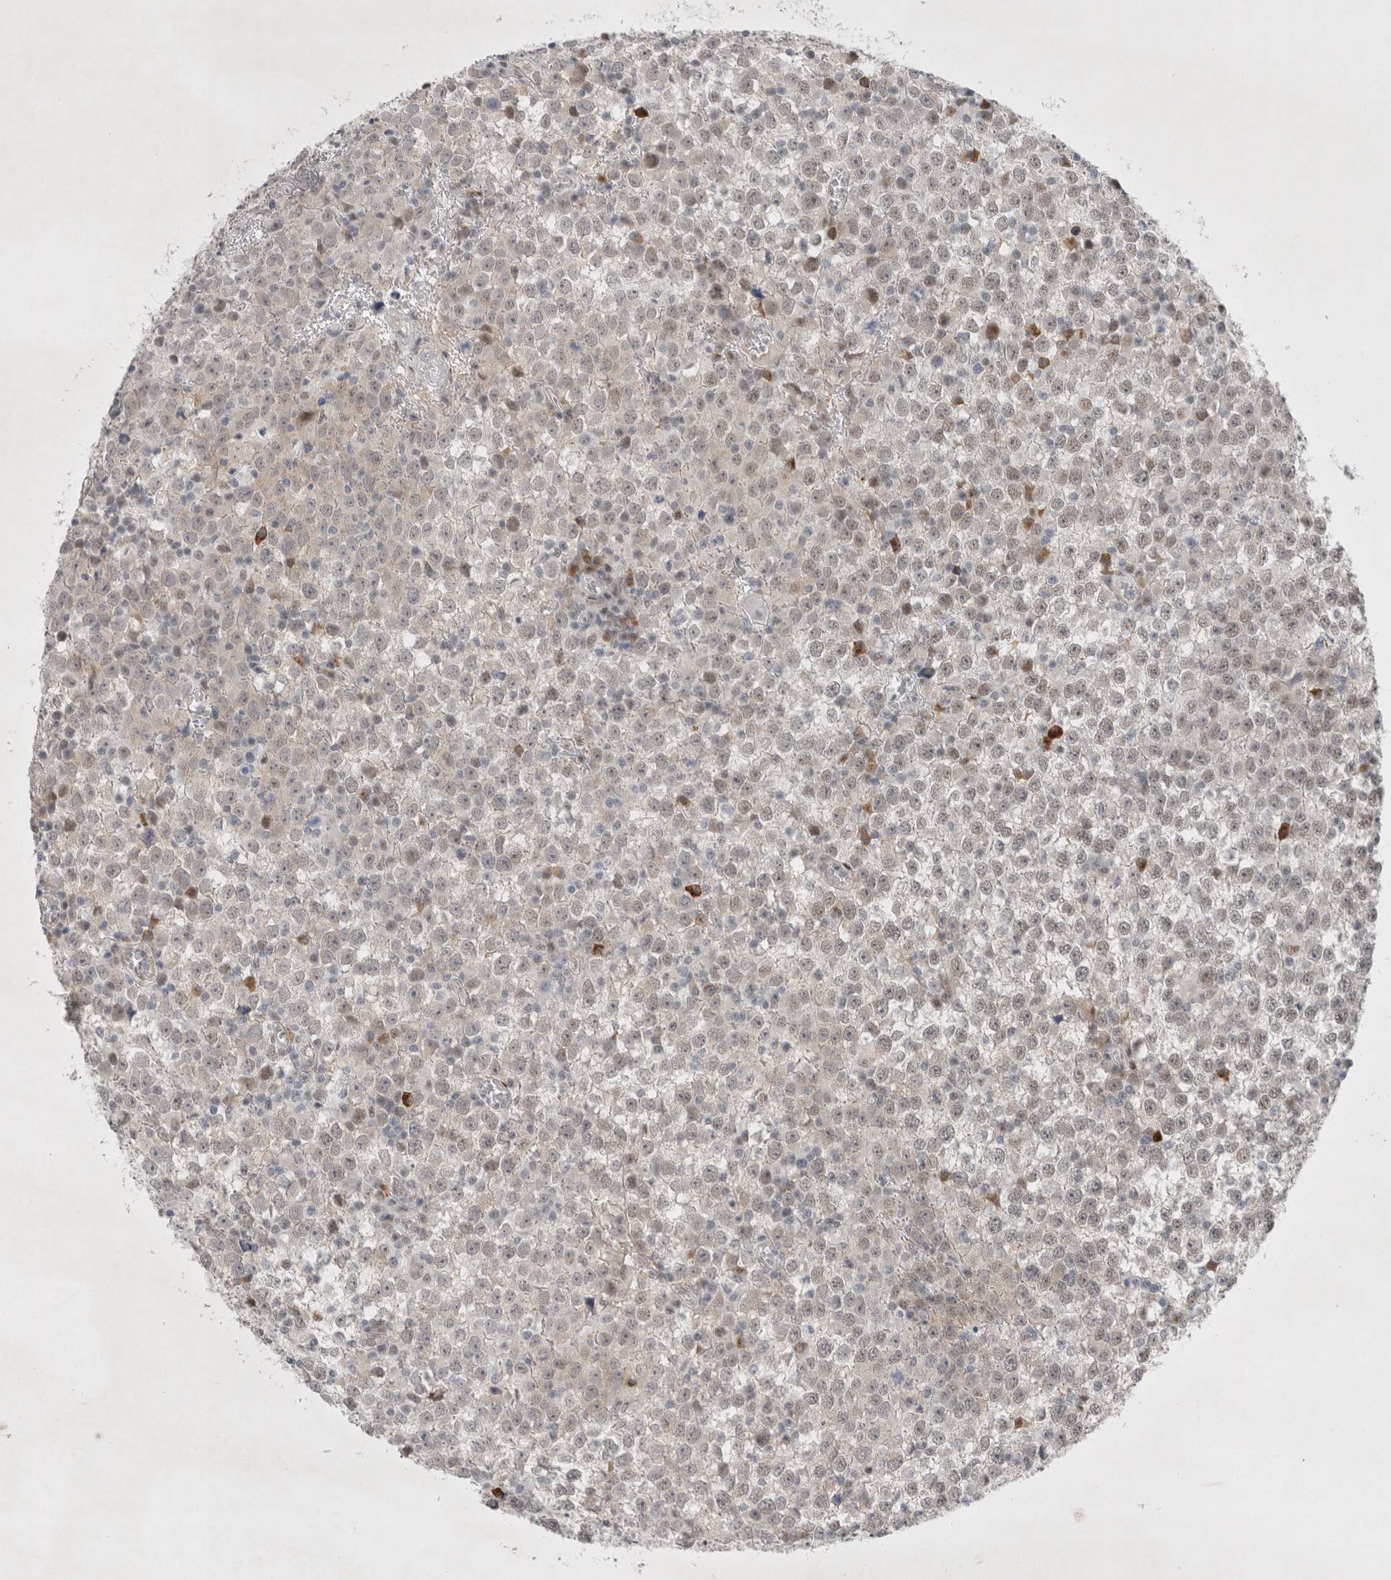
{"staining": {"intensity": "weak", "quantity": ">75%", "location": "nuclear"}, "tissue": "testis cancer", "cell_type": "Tumor cells", "image_type": "cancer", "snomed": [{"axis": "morphology", "description": "Seminoma, NOS"}, {"axis": "topography", "description": "Testis"}], "caption": "A histopathology image of testis cancer (seminoma) stained for a protein demonstrates weak nuclear brown staining in tumor cells.", "gene": "WIPF2", "patient": {"sex": "male", "age": 65}}